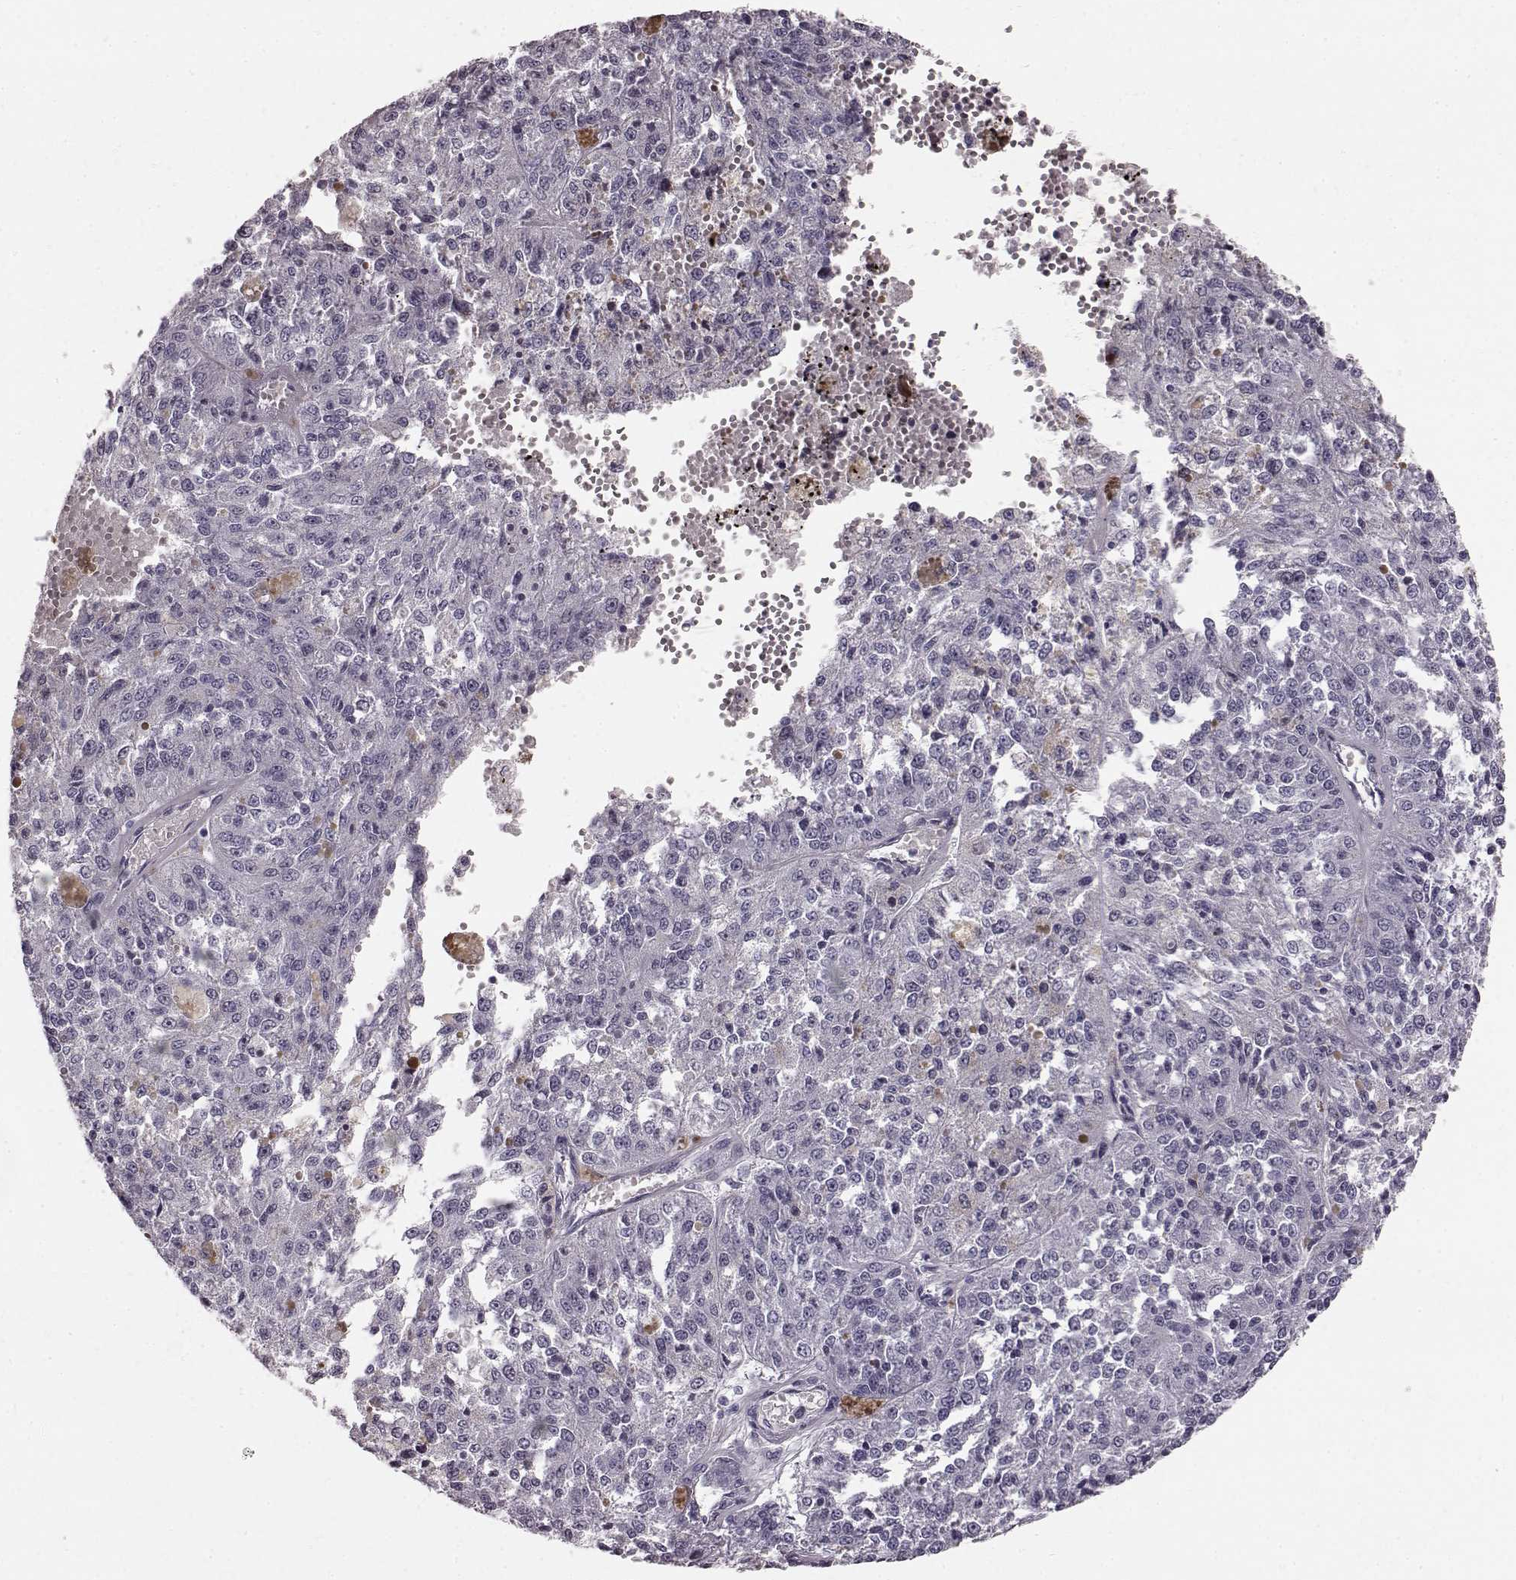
{"staining": {"intensity": "negative", "quantity": "none", "location": "none"}, "tissue": "melanoma", "cell_type": "Tumor cells", "image_type": "cancer", "snomed": [{"axis": "morphology", "description": "Malignant melanoma, Metastatic site"}, {"axis": "topography", "description": "Lymph node"}], "caption": "High power microscopy histopathology image of an immunohistochemistry photomicrograph of malignant melanoma (metastatic site), revealing no significant staining in tumor cells. The staining was performed using DAB to visualize the protein expression in brown, while the nuclei were stained in blue with hematoxylin (Magnification: 20x).", "gene": "TCHHL1", "patient": {"sex": "female", "age": 64}}